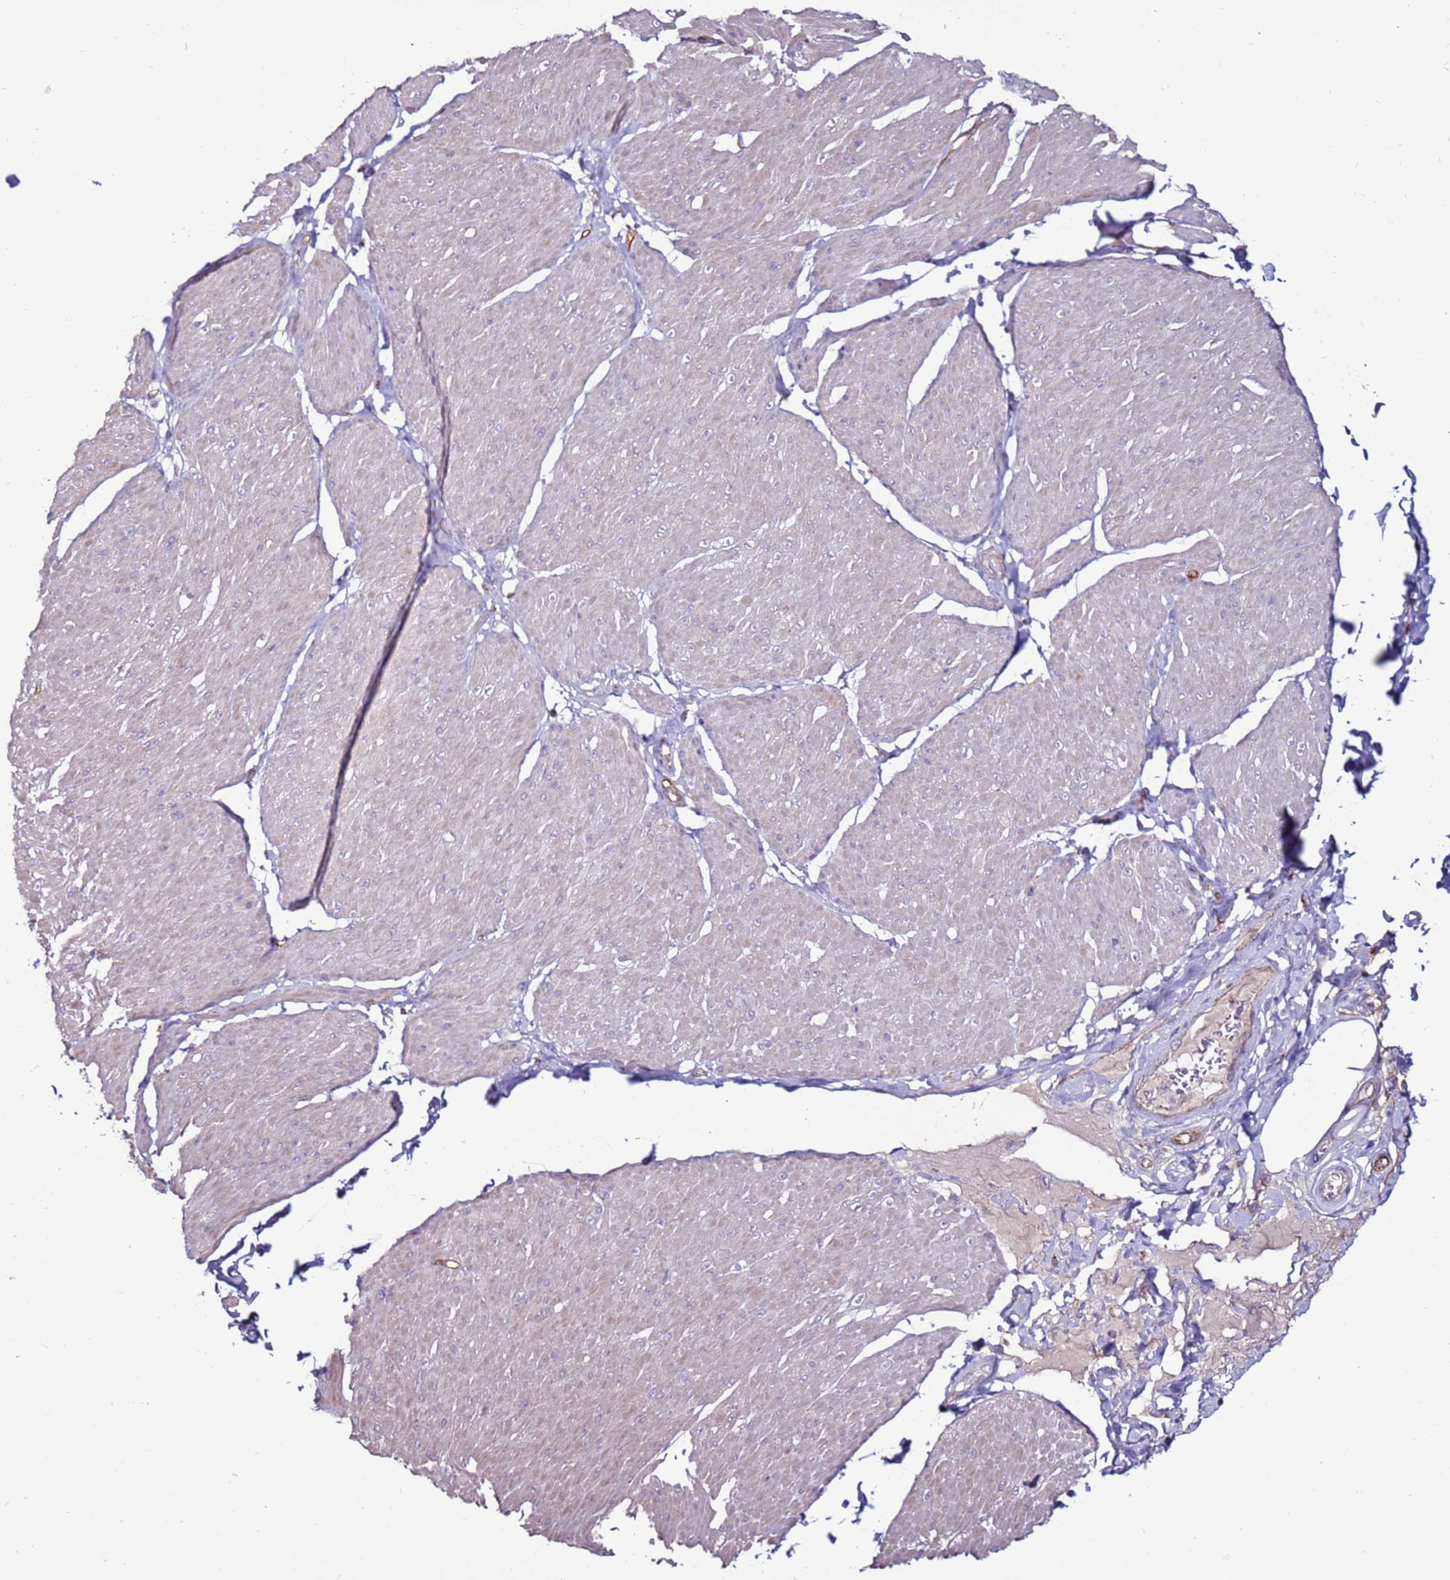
{"staining": {"intensity": "moderate", "quantity": "25%-75%", "location": "cytoplasmic/membranous"}, "tissue": "smooth muscle", "cell_type": "Smooth muscle cells", "image_type": "normal", "snomed": [{"axis": "morphology", "description": "Urothelial carcinoma, High grade"}, {"axis": "topography", "description": "Urinary bladder"}], "caption": "Immunohistochemical staining of benign smooth muscle displays moderate cytoplasmic/membranous protein staining in approximately 25%-75% of smooth muscle cells.", "gene": "CLEC4M", "patient": {"sex": "male", "age": 46}}